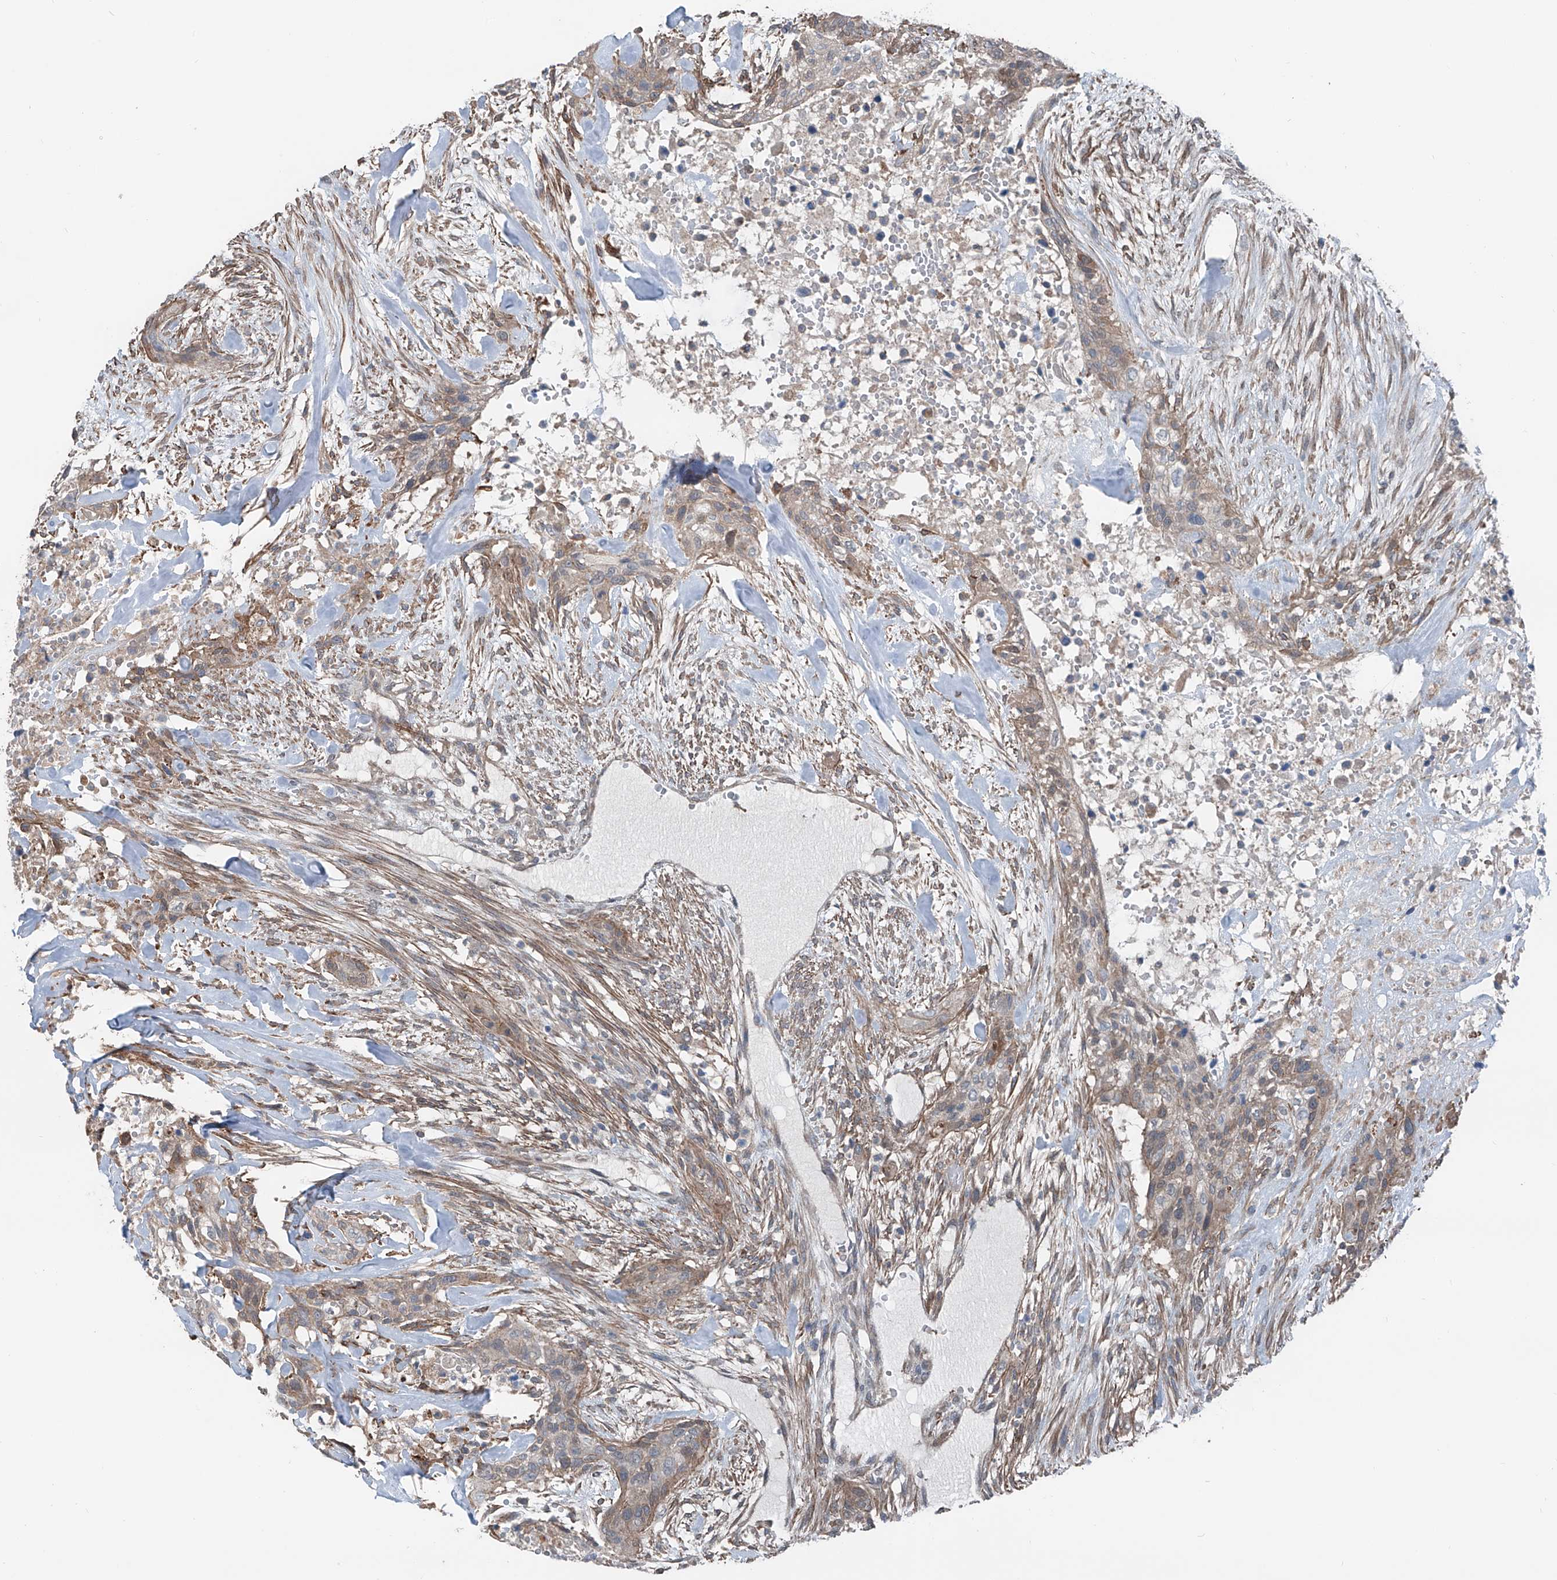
{"staining": {"intensity": "weak", "quantity": ">75%", "location": "cytoplasmic/membranous"}, "tissue": "urothelial cancer", "cell_type": "Tumor cells", "image_type": "cancer", "snomed": [{"axis": "morphology", "description": "Urothelial carcinoma, High grade"}, {"axis": "topography", "description": "Urinary bladder"}], "caption": "Approximately >75% of tumor cells in urothelial cancer exhibit weak cytoplasmic/membranous protein staining as visualized by brown immunohistochemical staining.", "gene": "HSPB11", "patient": {"sex": "male", "age": 35}}